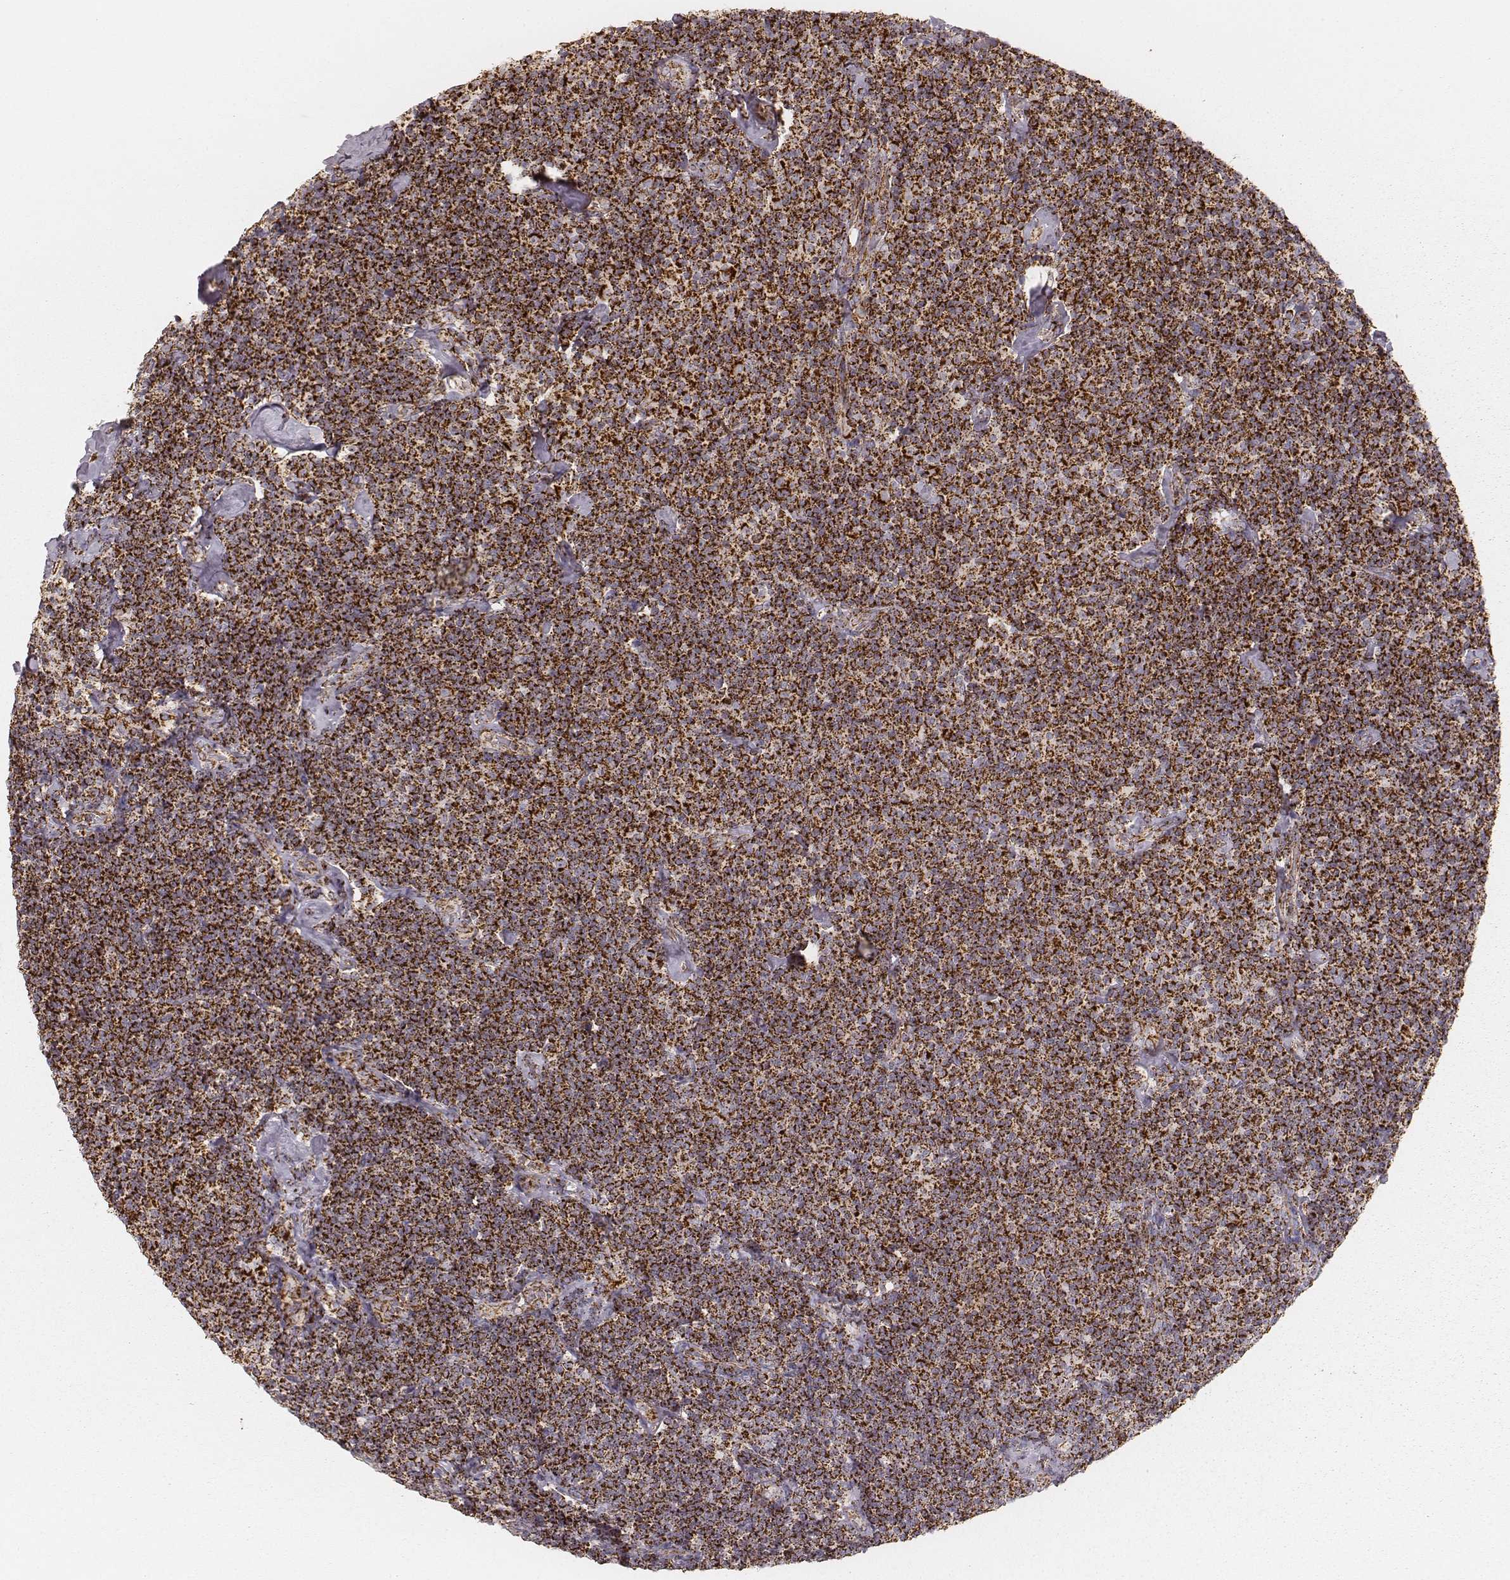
{"staining": {"intensity": "strong", "quantity": ">75%", "location": "cytoplasmic/membranous"}, "tissue": "lymphoma", "cell_type": "Tumor cells", "image_type": "cancer", "snomed": [{"axis": "morphology", "description": "Malignant lymphoma, non-Hodgkin's type, Low grade"}, {"axis": "topography", "description": "Lymph node"}], "caption": "Human low-grade malignant lymphoma, non-Hodgkin's type stained with a protein marker demonstrates strong staining in tumor cells.", "gene": "CS", "patient": {"sex": "male", "age": 81}}